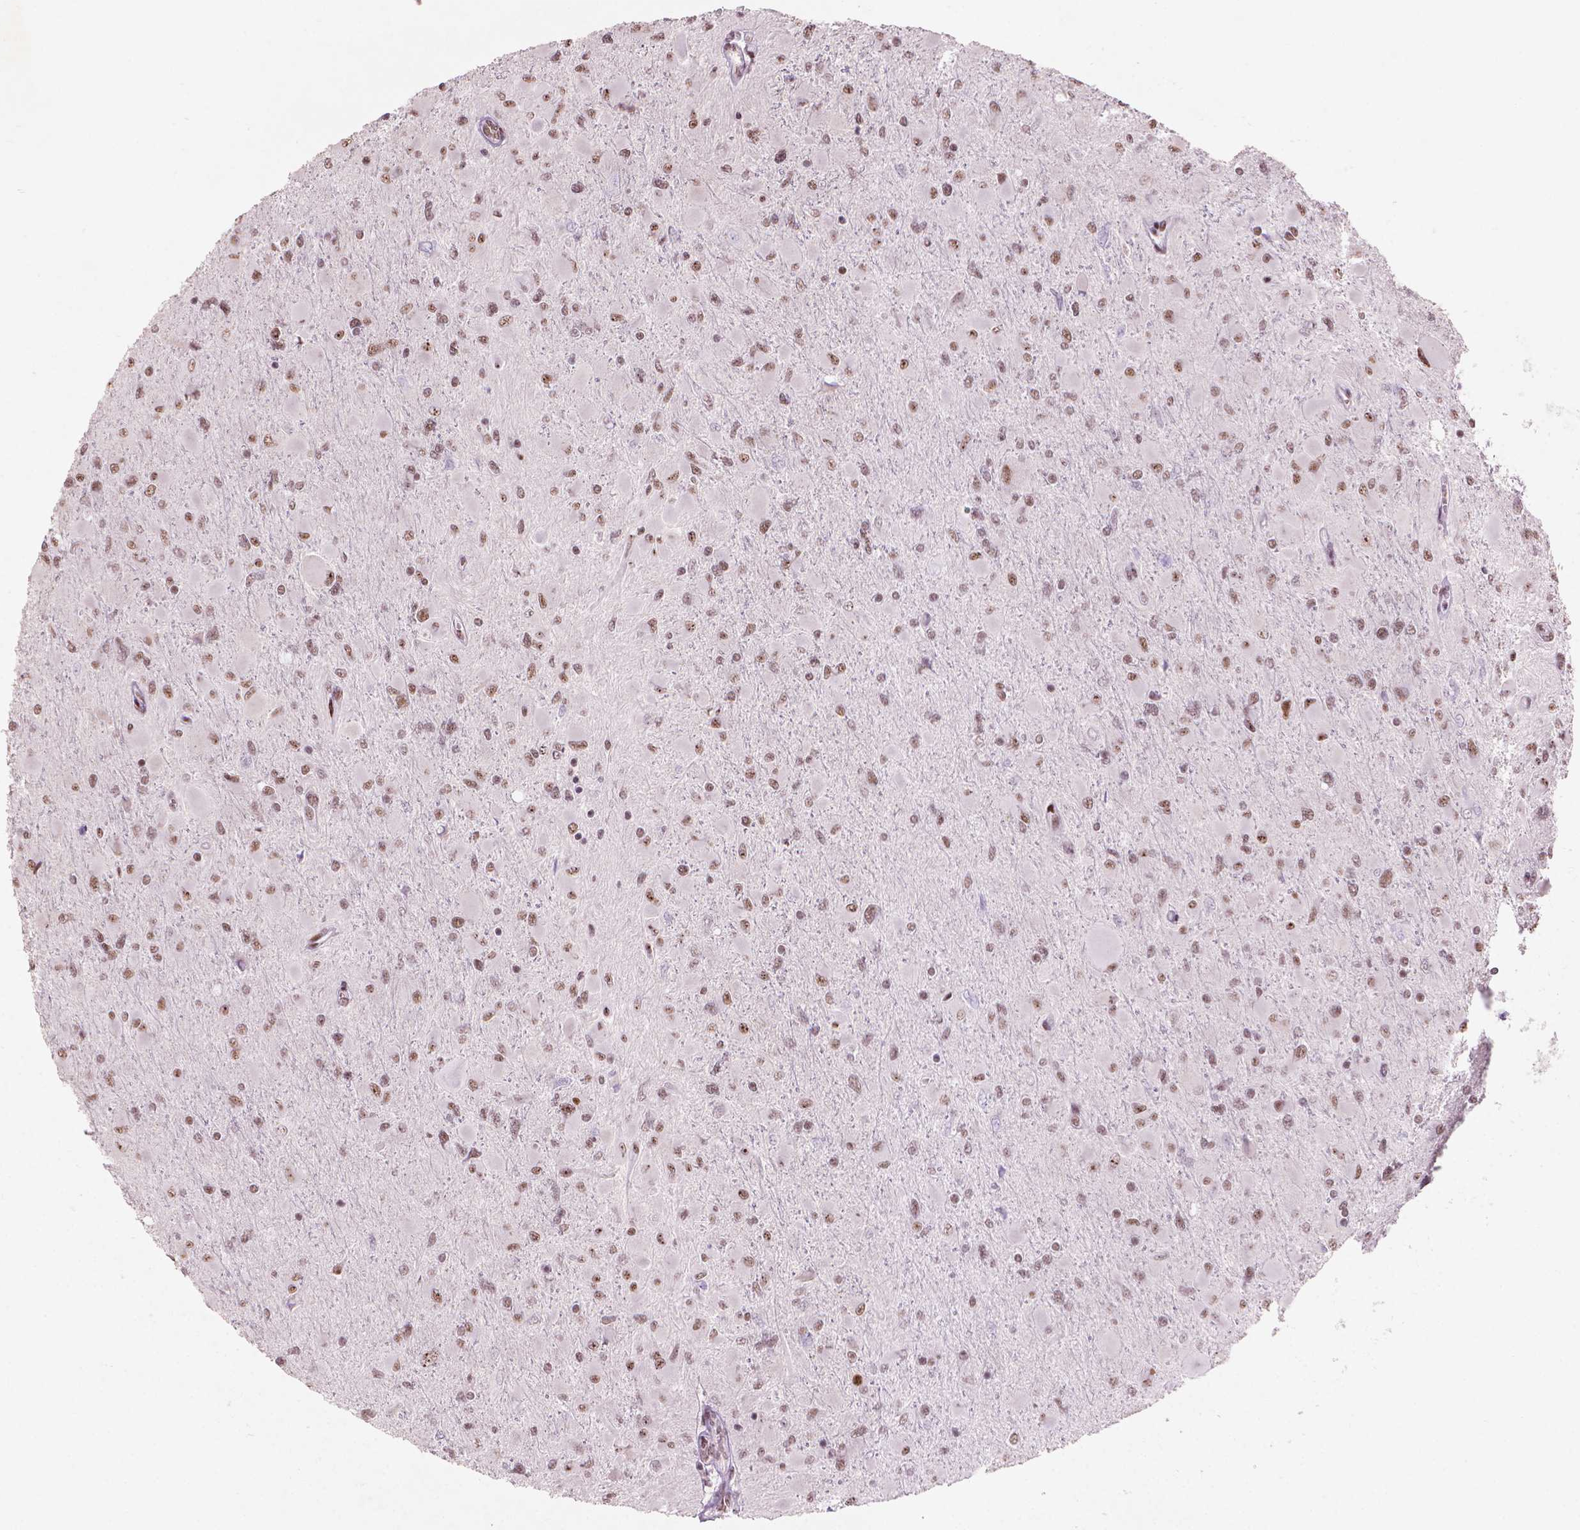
{"staining": {"intensity": "moderate", "quantity": ">75%", "location": "nuclear"}, "tissue": "glioma", "cell_type": "Tumor cells", "image_type": "cancer", "snomed": [{"axis": "morphology", "description": "Glioma, malignant, High grade"}, {"axis": "topography", "description": "Cerebral cortex"}], "caption": "Moderate nuclear positivity for a protein is present in about >75% of tumor cells of malignant glioma (high-grade) using immunohistochemistry.", "gene": "HES7", "patient": {"sex": "female", "age": 36}}